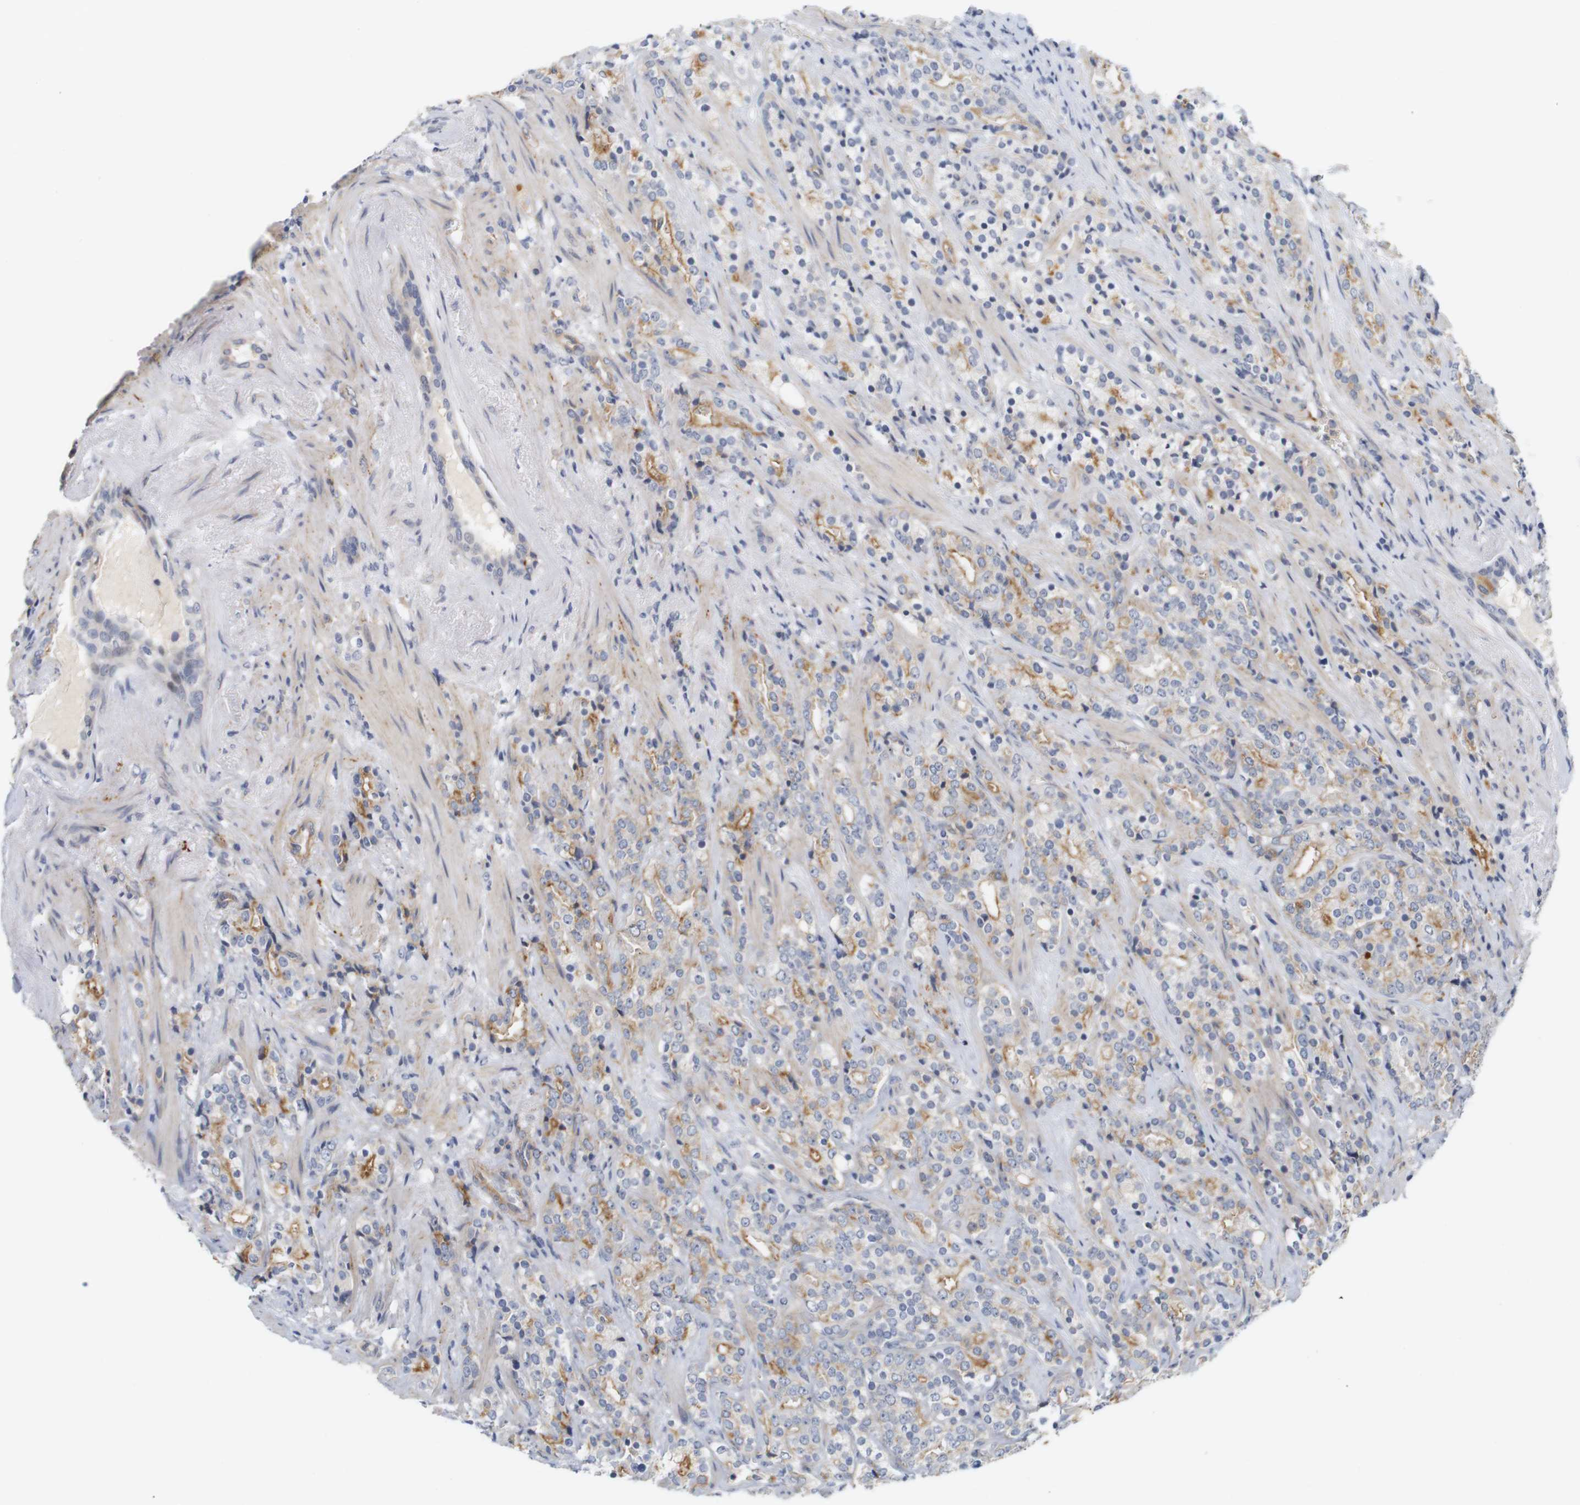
{"staining": {"intensity": "moderate", "quantity": "25%-75%", "location": "cytoplasmic/membranous"}, "tissue": "prostate cancer", "cell_type": "Tumor cells", "image_type": "cancer", "snomed": [{"axis": "morphology", "description": "Adenocarcinoma, High grade"}, {"axis": "topography", "description": "Prostate"}], "caption": "Protein expression analysis of prostate cancer shows moderate cytoplasmic/membranous expression in approximately 25%-75% of tumor cells.", "gene": "CYB561", "patient": {"sex": "male", "age": 71}}